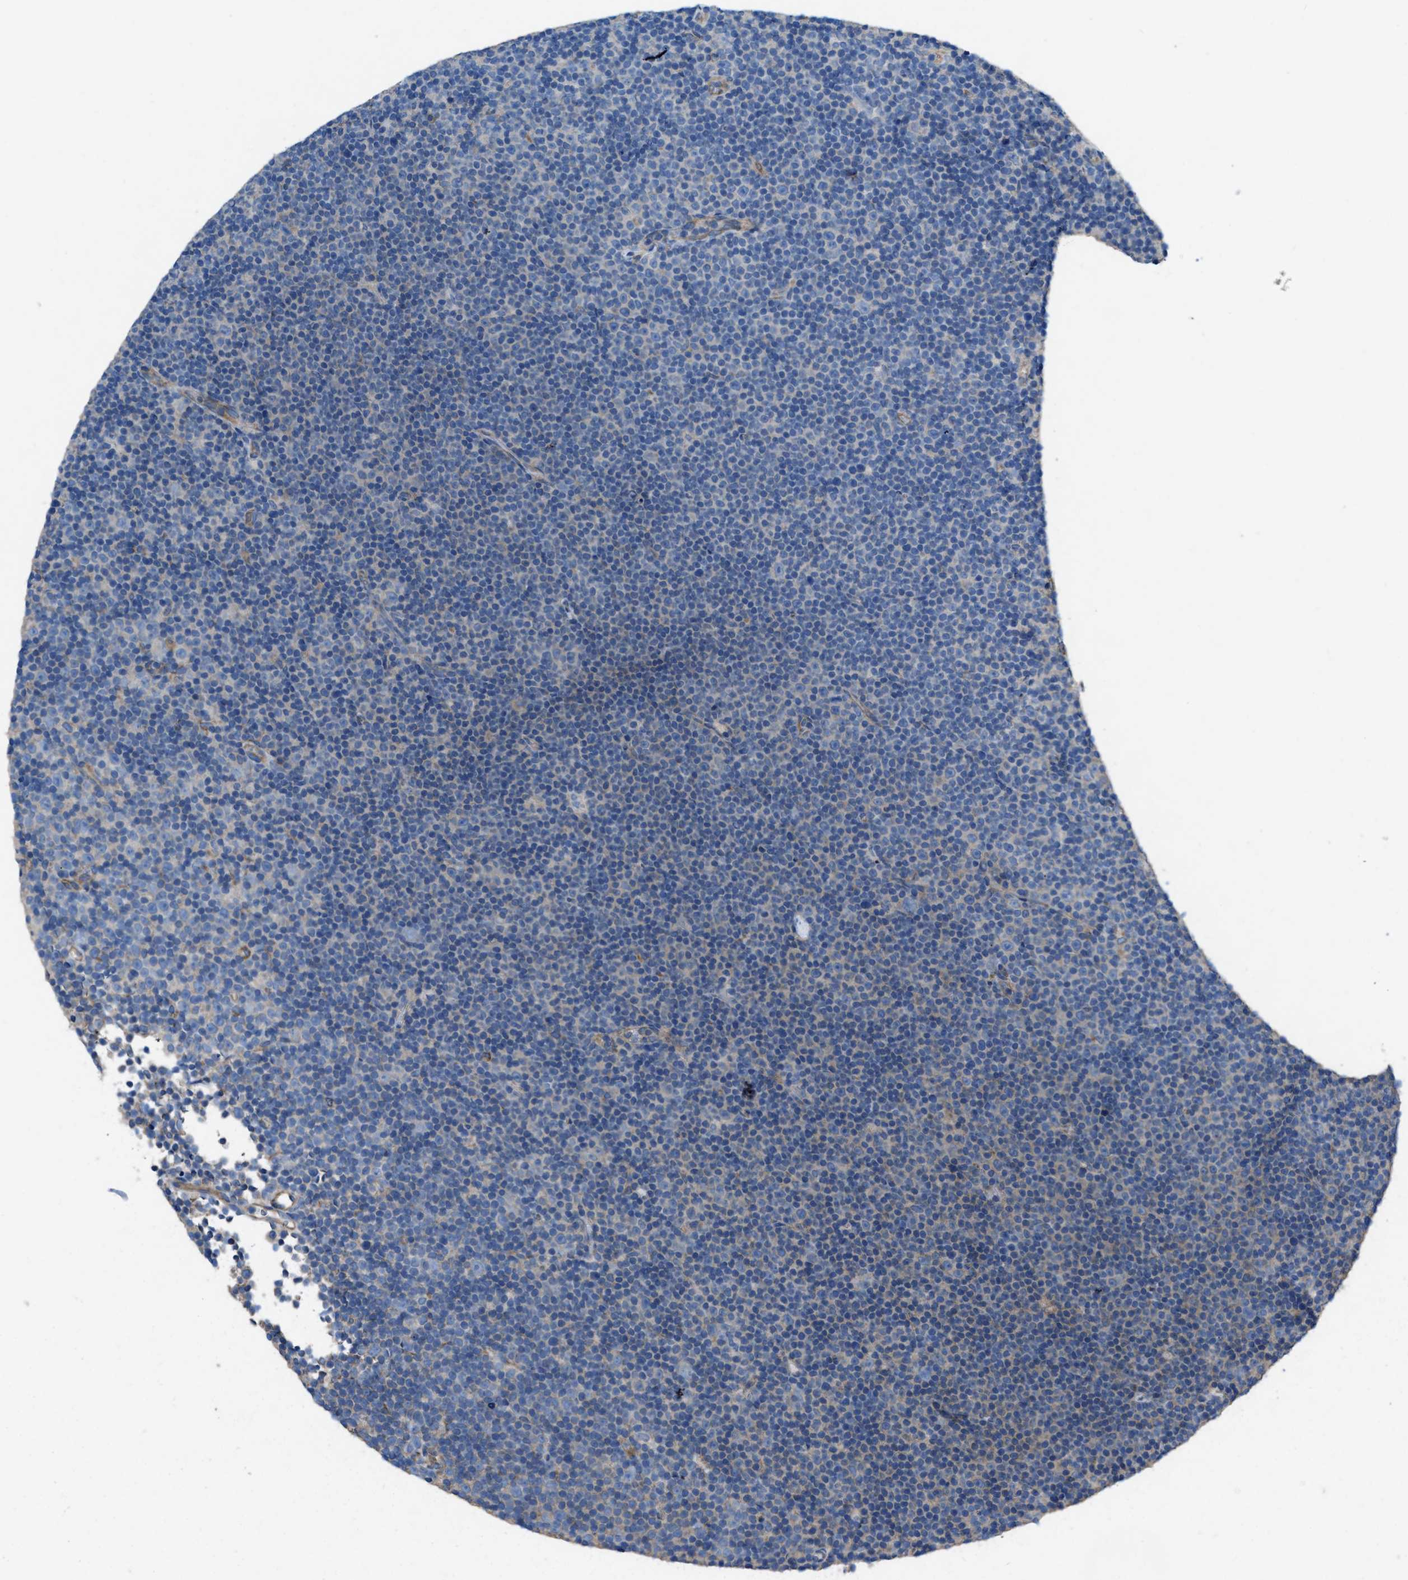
{"staining": {"intensity": "negative", "quantity": "none", "location": "none"}, "tissue": "lymphoma", "cell_type": "Tumor cells", "image_type": "cancer", "snomed": [{"axis": "morphology", "description": "Malignant lymphoma, non-Hodgkin's type, Low grade"}, {"axis": "topography", "description": "Lymph node"}], "caption": "The immunohistochemistry (IHC) image has no significant positivity in tumor cells of low-grade malignant lymphoma, non-Hodgkin's type tissue.", "gene": "DOLPP1", "patient": {"sex": "female", "age": 67}}